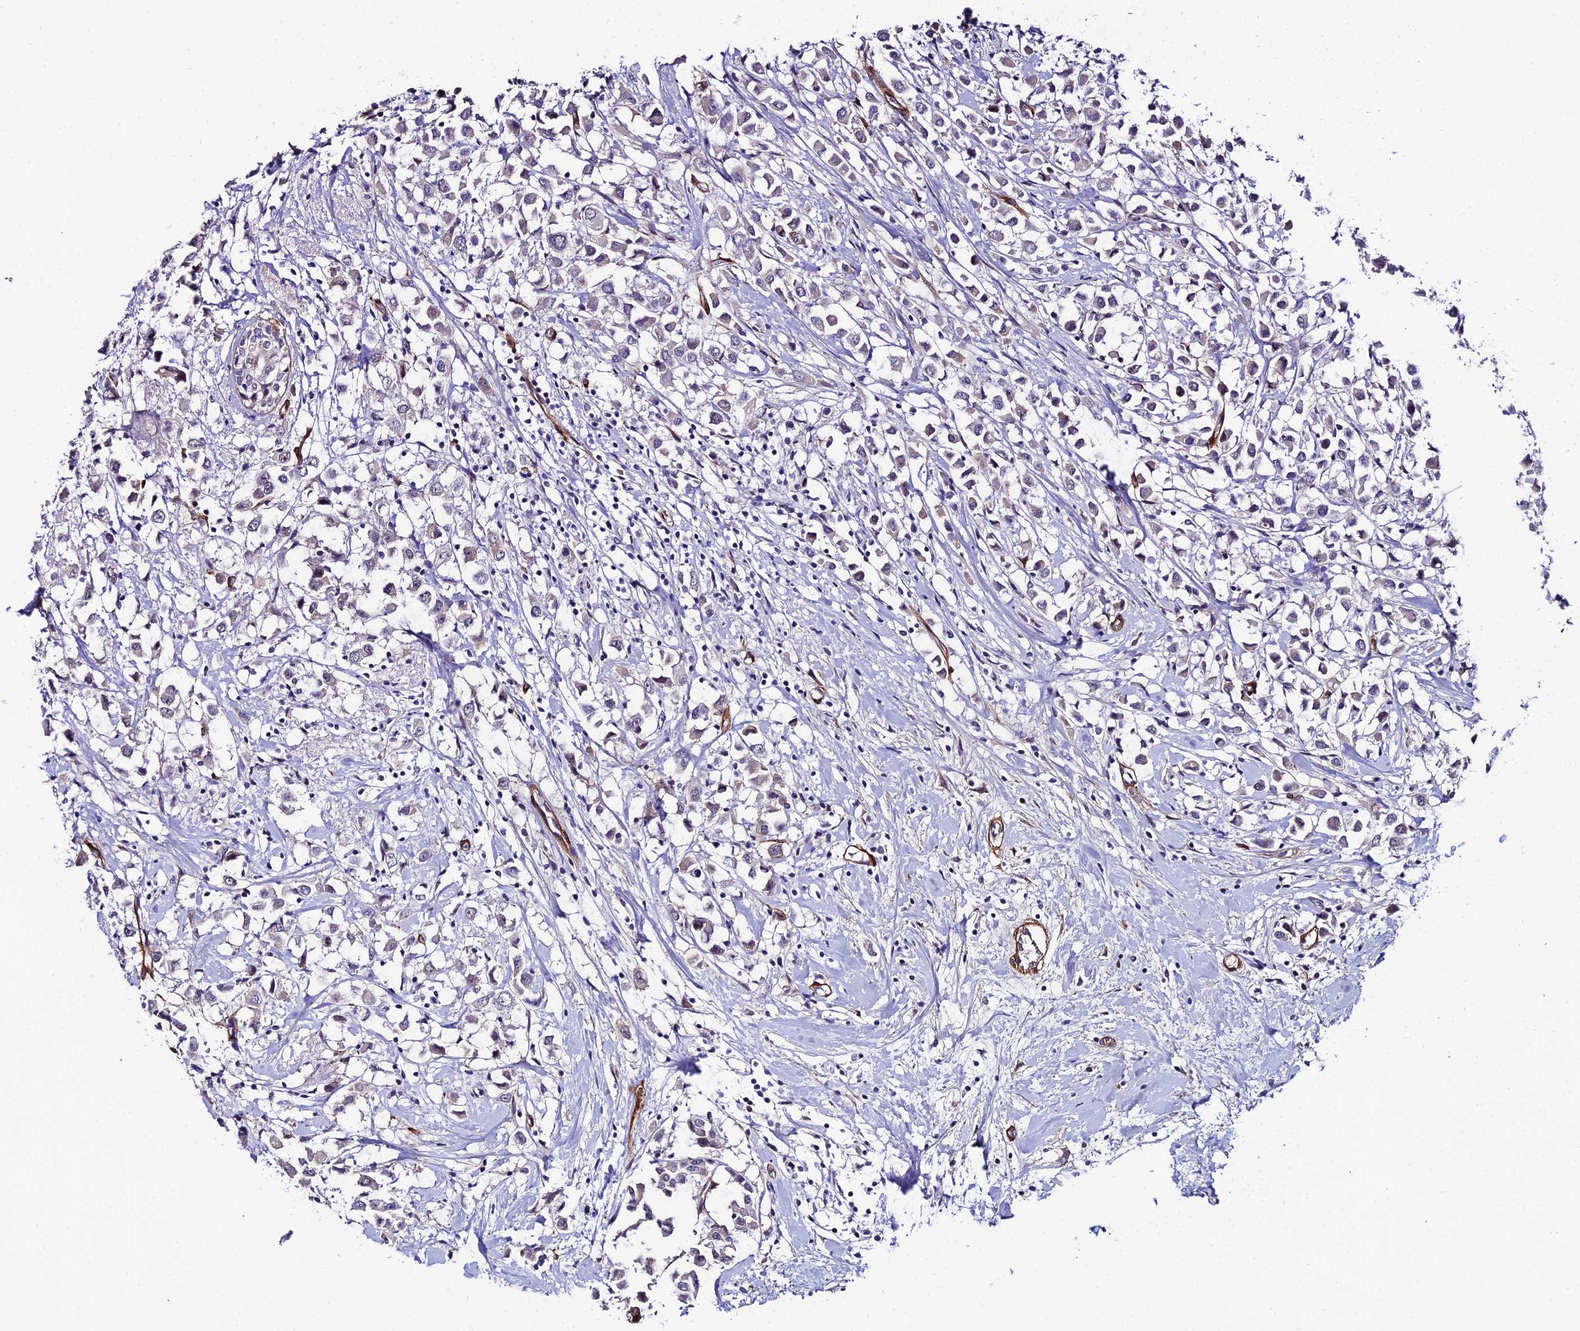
{"staining": {"intensity": "negative", "quantity": "none", "location": "none"}, "tissue": "breast cancer", "cell_type": "Tumor cells", "image_type": "cancer", "snomed": [{"axis": "morphology", "description": "Duct carcinoma"}, {"axis": "topography", "description": "Breast"}], "caption": "Protein analysis of breast cancer (intraductal carcinoma) displays no significant positivity in tumor cells.", "gene": "SYT15", "patient": {"sex": "female", "age": 61}}